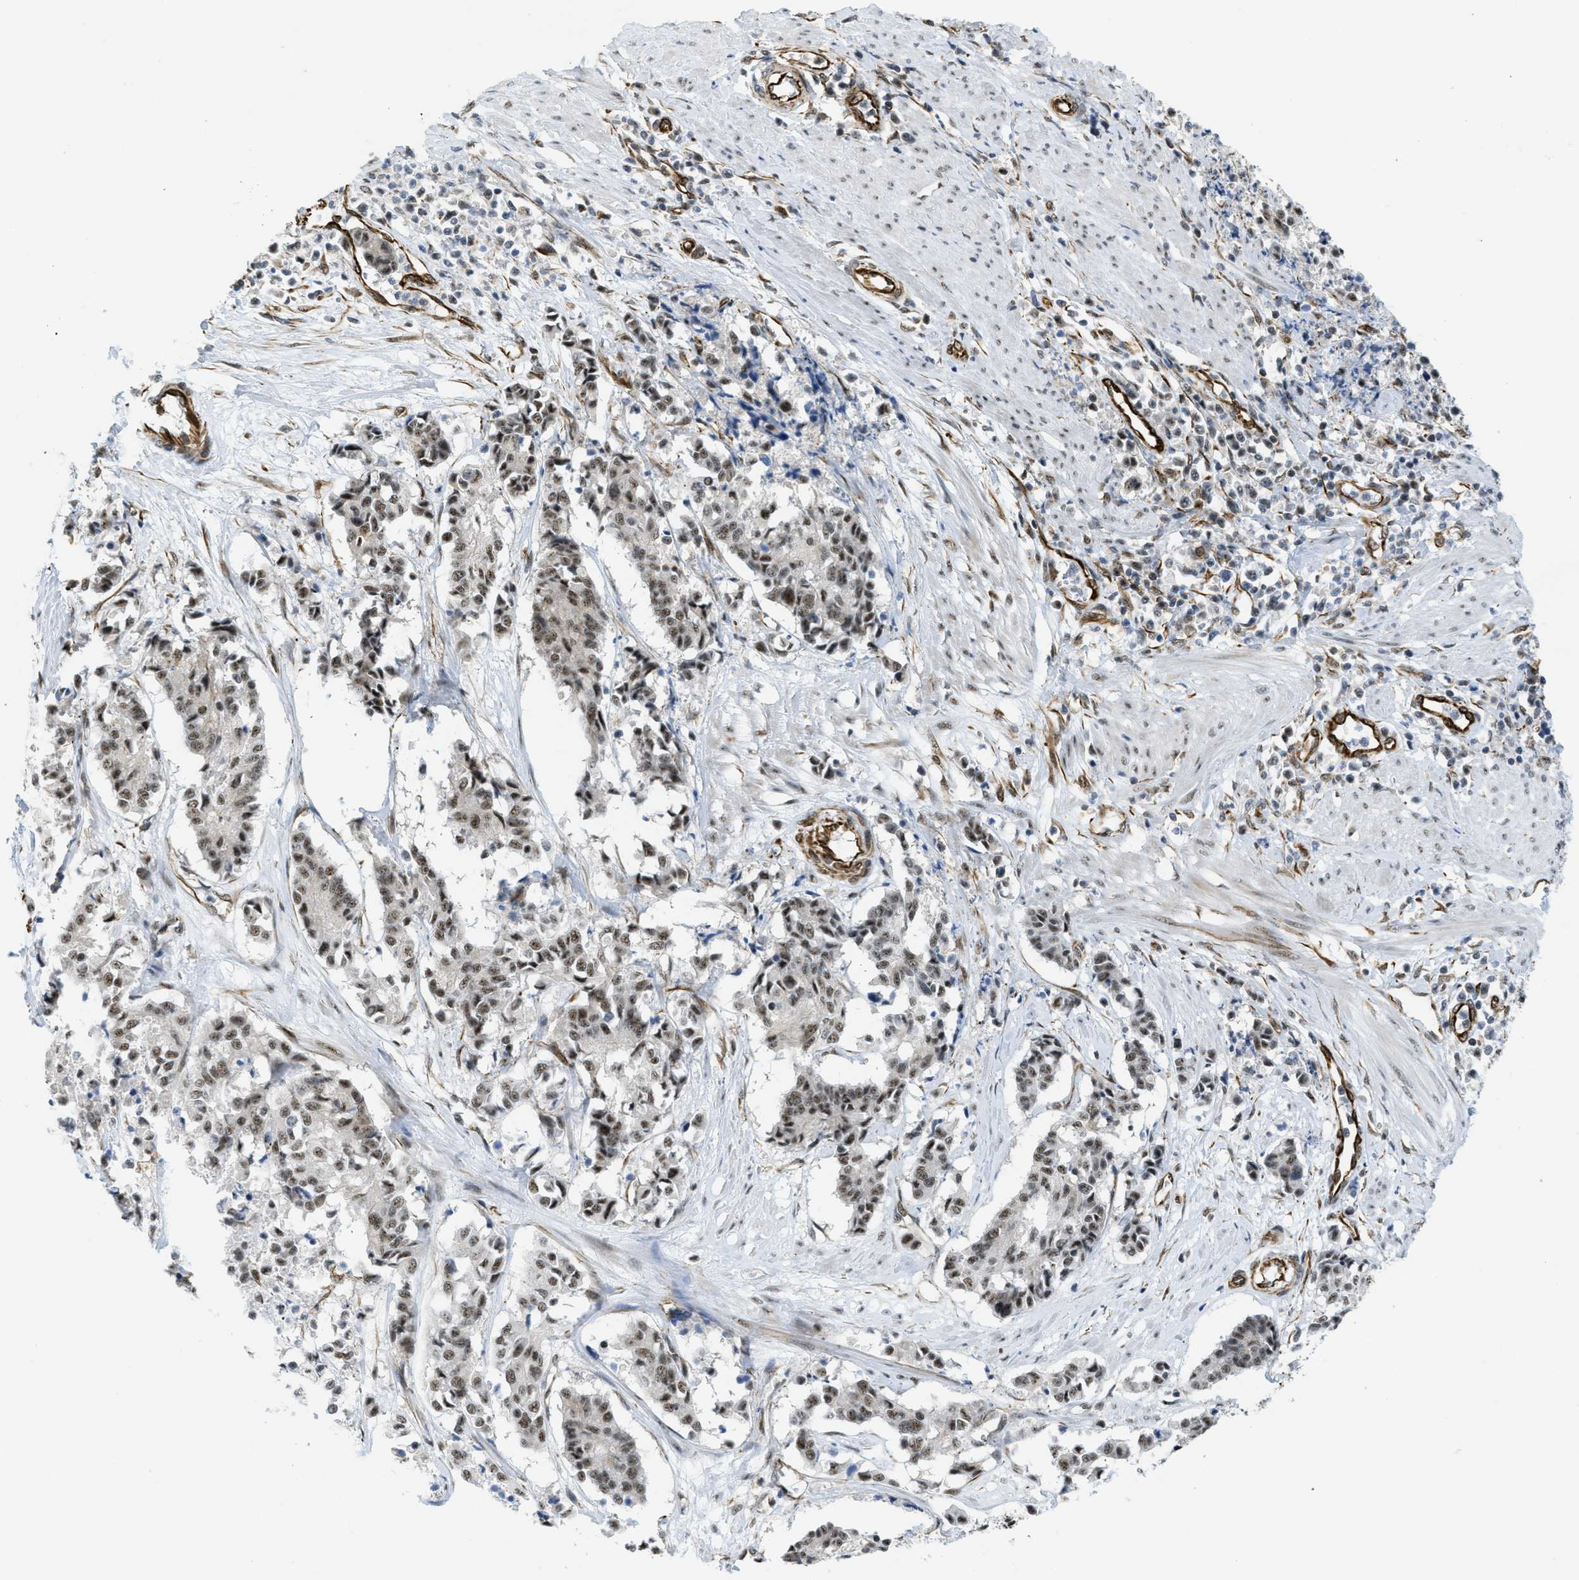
{"staining": {"intensity": "moderate", "quantity": ">75%", "location": "nuclear"}, "tissue": "cervical cancer", "cell_type": "Tumor cells", "image_type": "cancer", "snomed": [{"axis": "morphology", "description": "Squamous cell carcinoma, NOS"}, {"axis": "topography", "description": "Cervix"}], "caption": "Protein expression analysis of cervical cancer (squamous cell carcinoma) reveals moderate nuclear expression in approximately >75% of tumor cells. The protein is stained brown, and the nuclei are stained in blue (DAB (3,3'-diaminobenzidine) IHC with brightfield microscopy, high magnification).", "gene": "LRRC8B", "patient": {"sex": "female", "age": 35}}